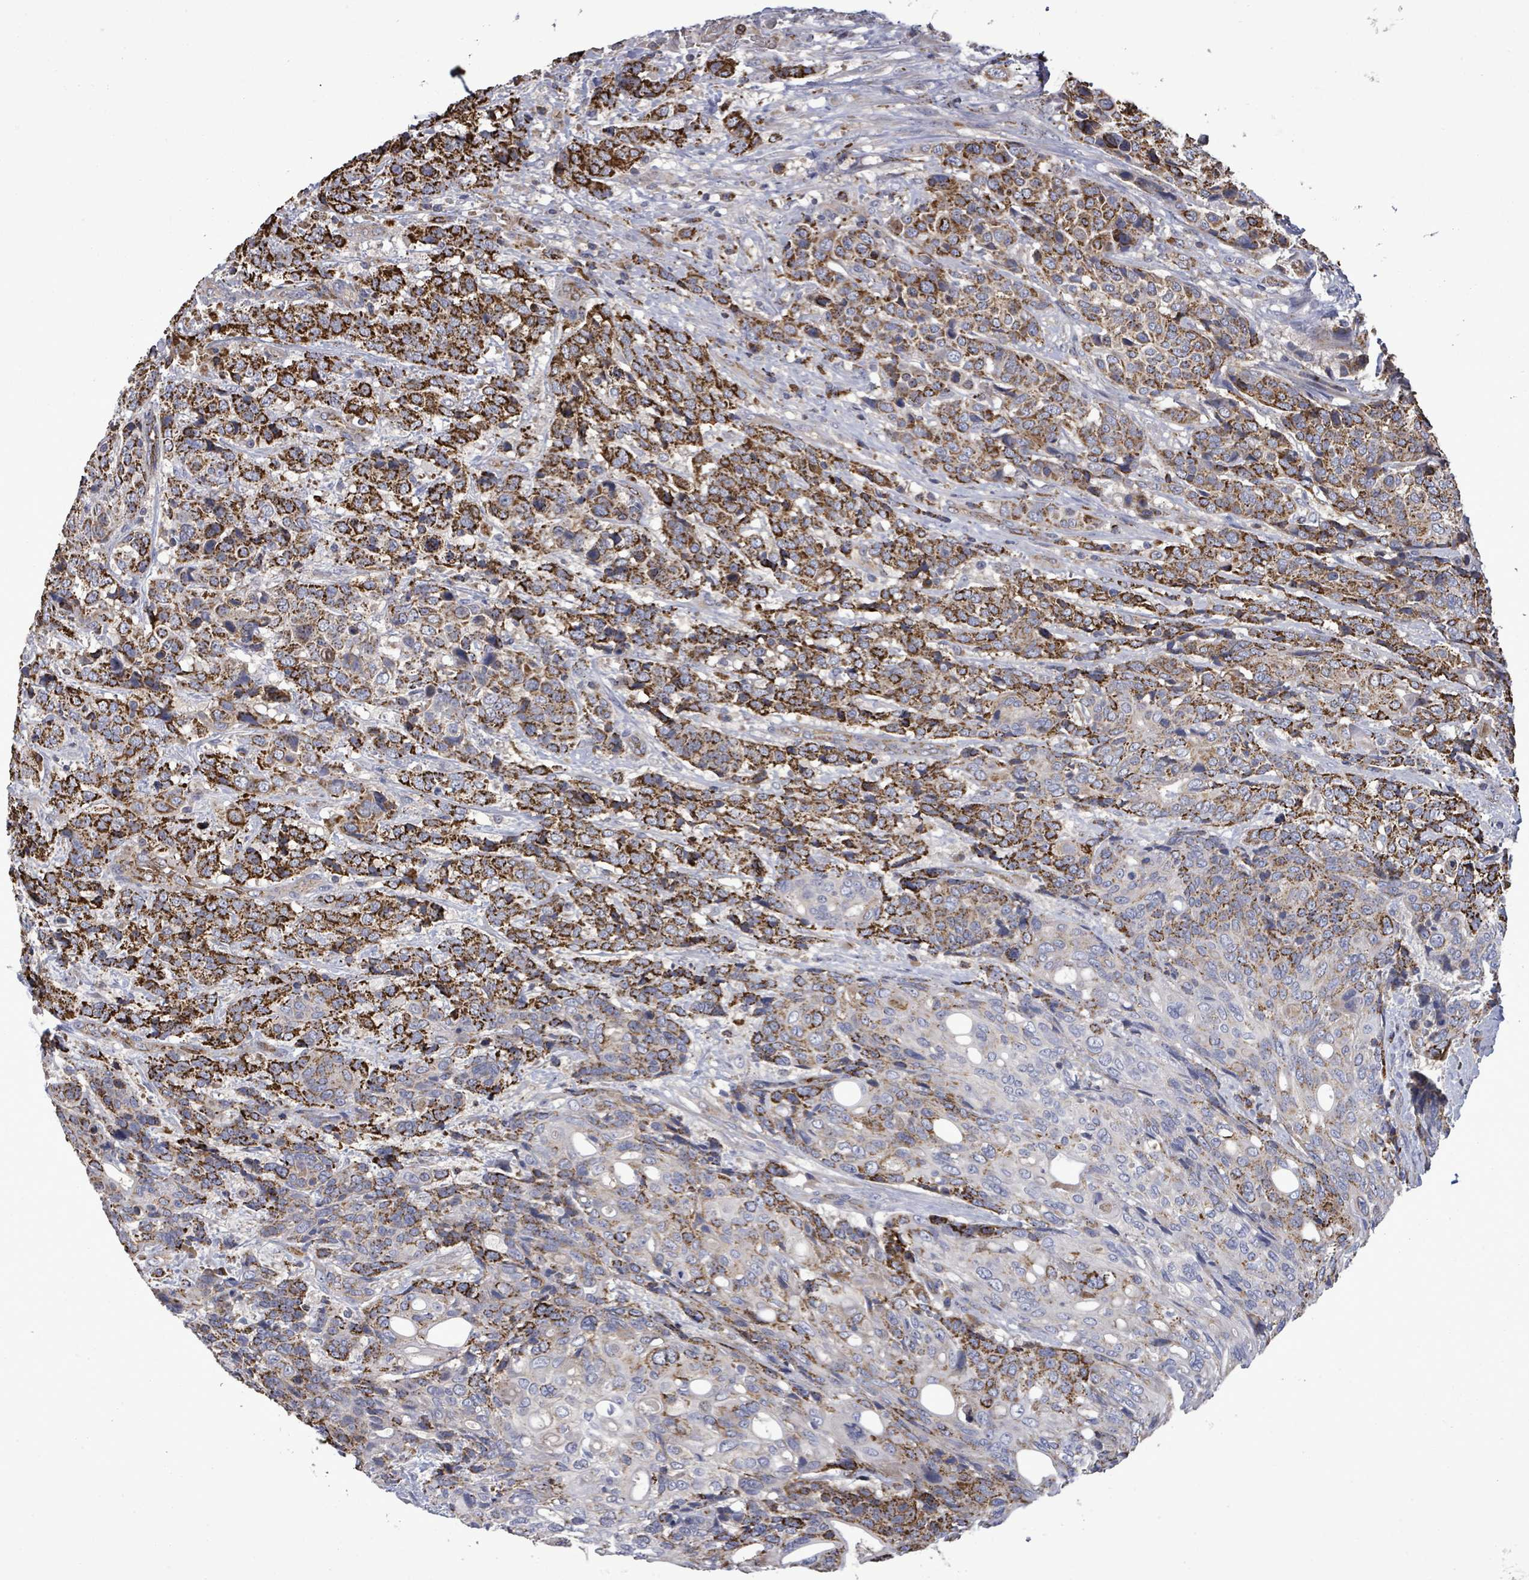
{"staining": {"intensity": "strong", "quantity": "25%-75%", "location": "cytoplasmic/membranous"}, "tissue": "urothelial cancer", "cell_type": "Tumor cells", "image_type": "cancer", "snomed": [{"axis": "morphology", "description": "Urothelial carcinoma, High grade"}, {"axis": "topography", "description": "Urinary bladder"}], "caption": "Urothelial cancer stained for a protein reveals strong cytoplasmic/membranous positivity in tumor cells.", "gene": "MTMR12", "patient": {"sex": "female", "age": 70}}